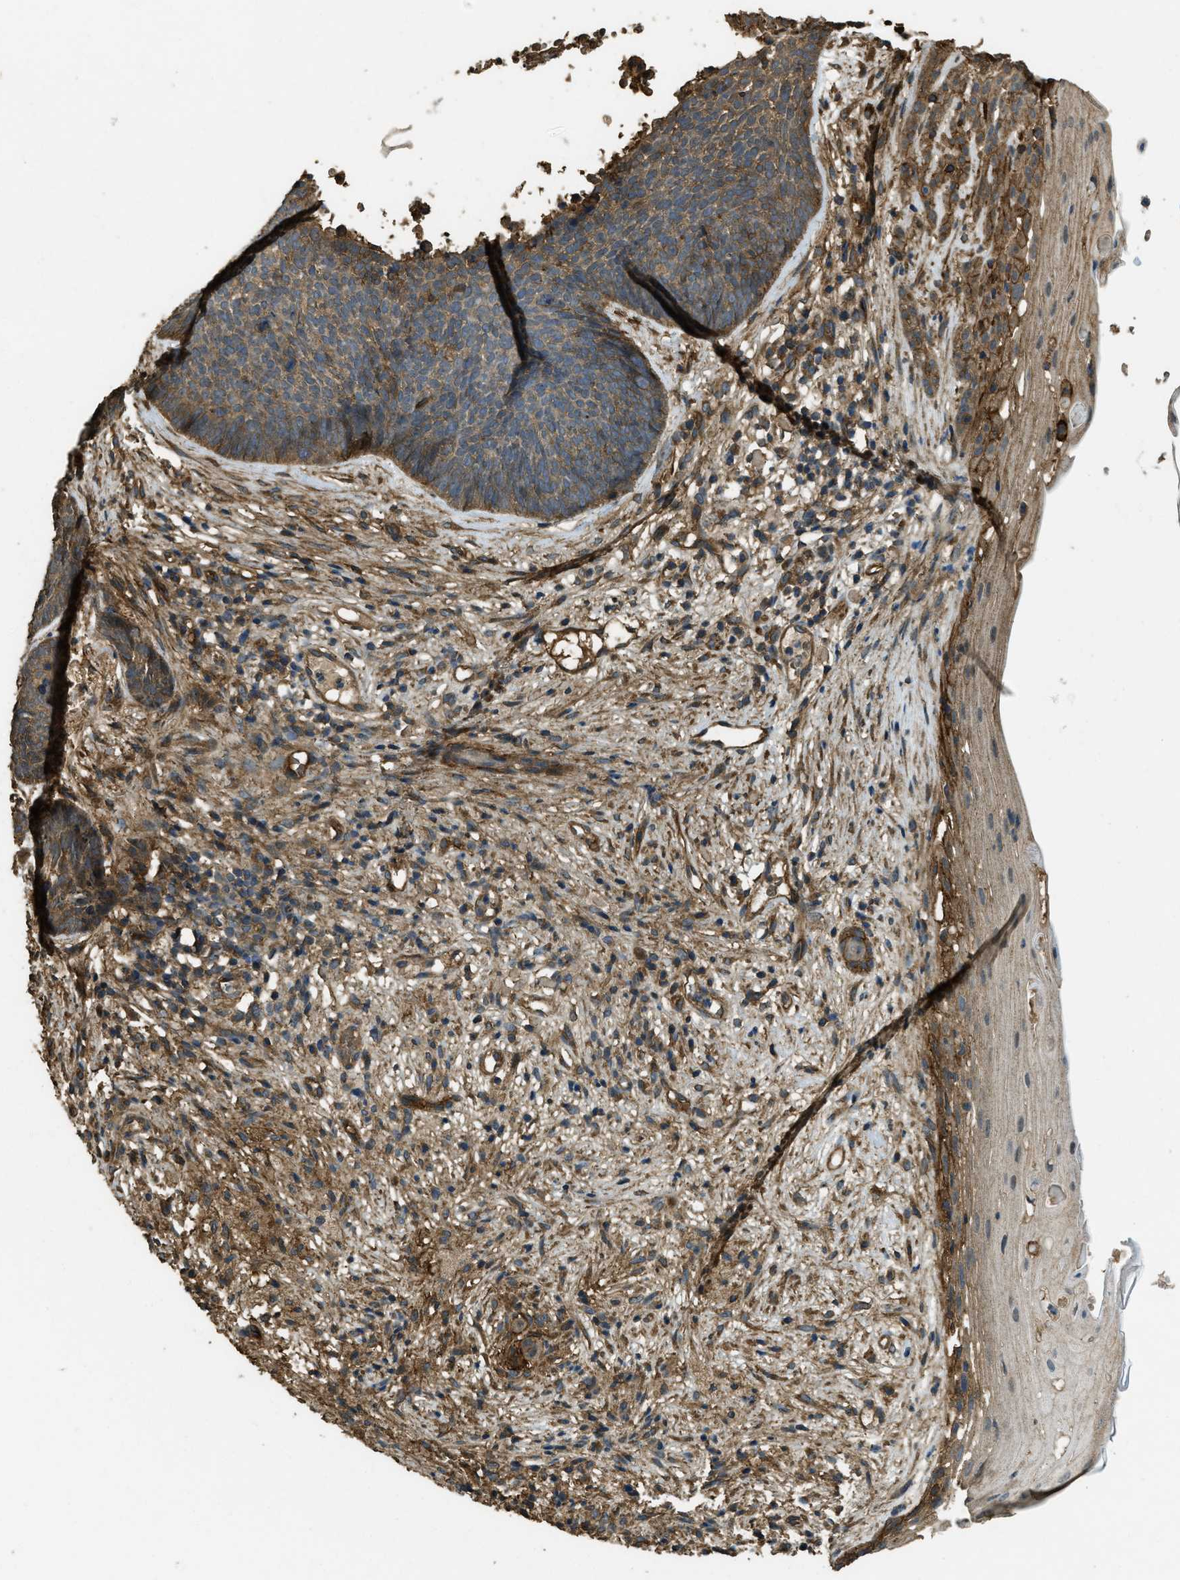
{"staining": {"intensity": "moderate", "quantity": "25%-75%", "location": "cytoplasmic/membranous"}, "tissue": "skin cancer", "cell_type": "Tumor cells", "image_type": "cancer", "snomed": [{"axis": "morphology", "description": "Basal cell carcinoma"}, {"axis": "topography", "description": "Skin"}], "caption": "A medium amount of moderate cytoplasmic/membranous expression is appreciated in about 25%-75% of tumor cells in skin cancer tissue.", "gene": "CD276", "patient": {"sex": "female", "age": 70}}